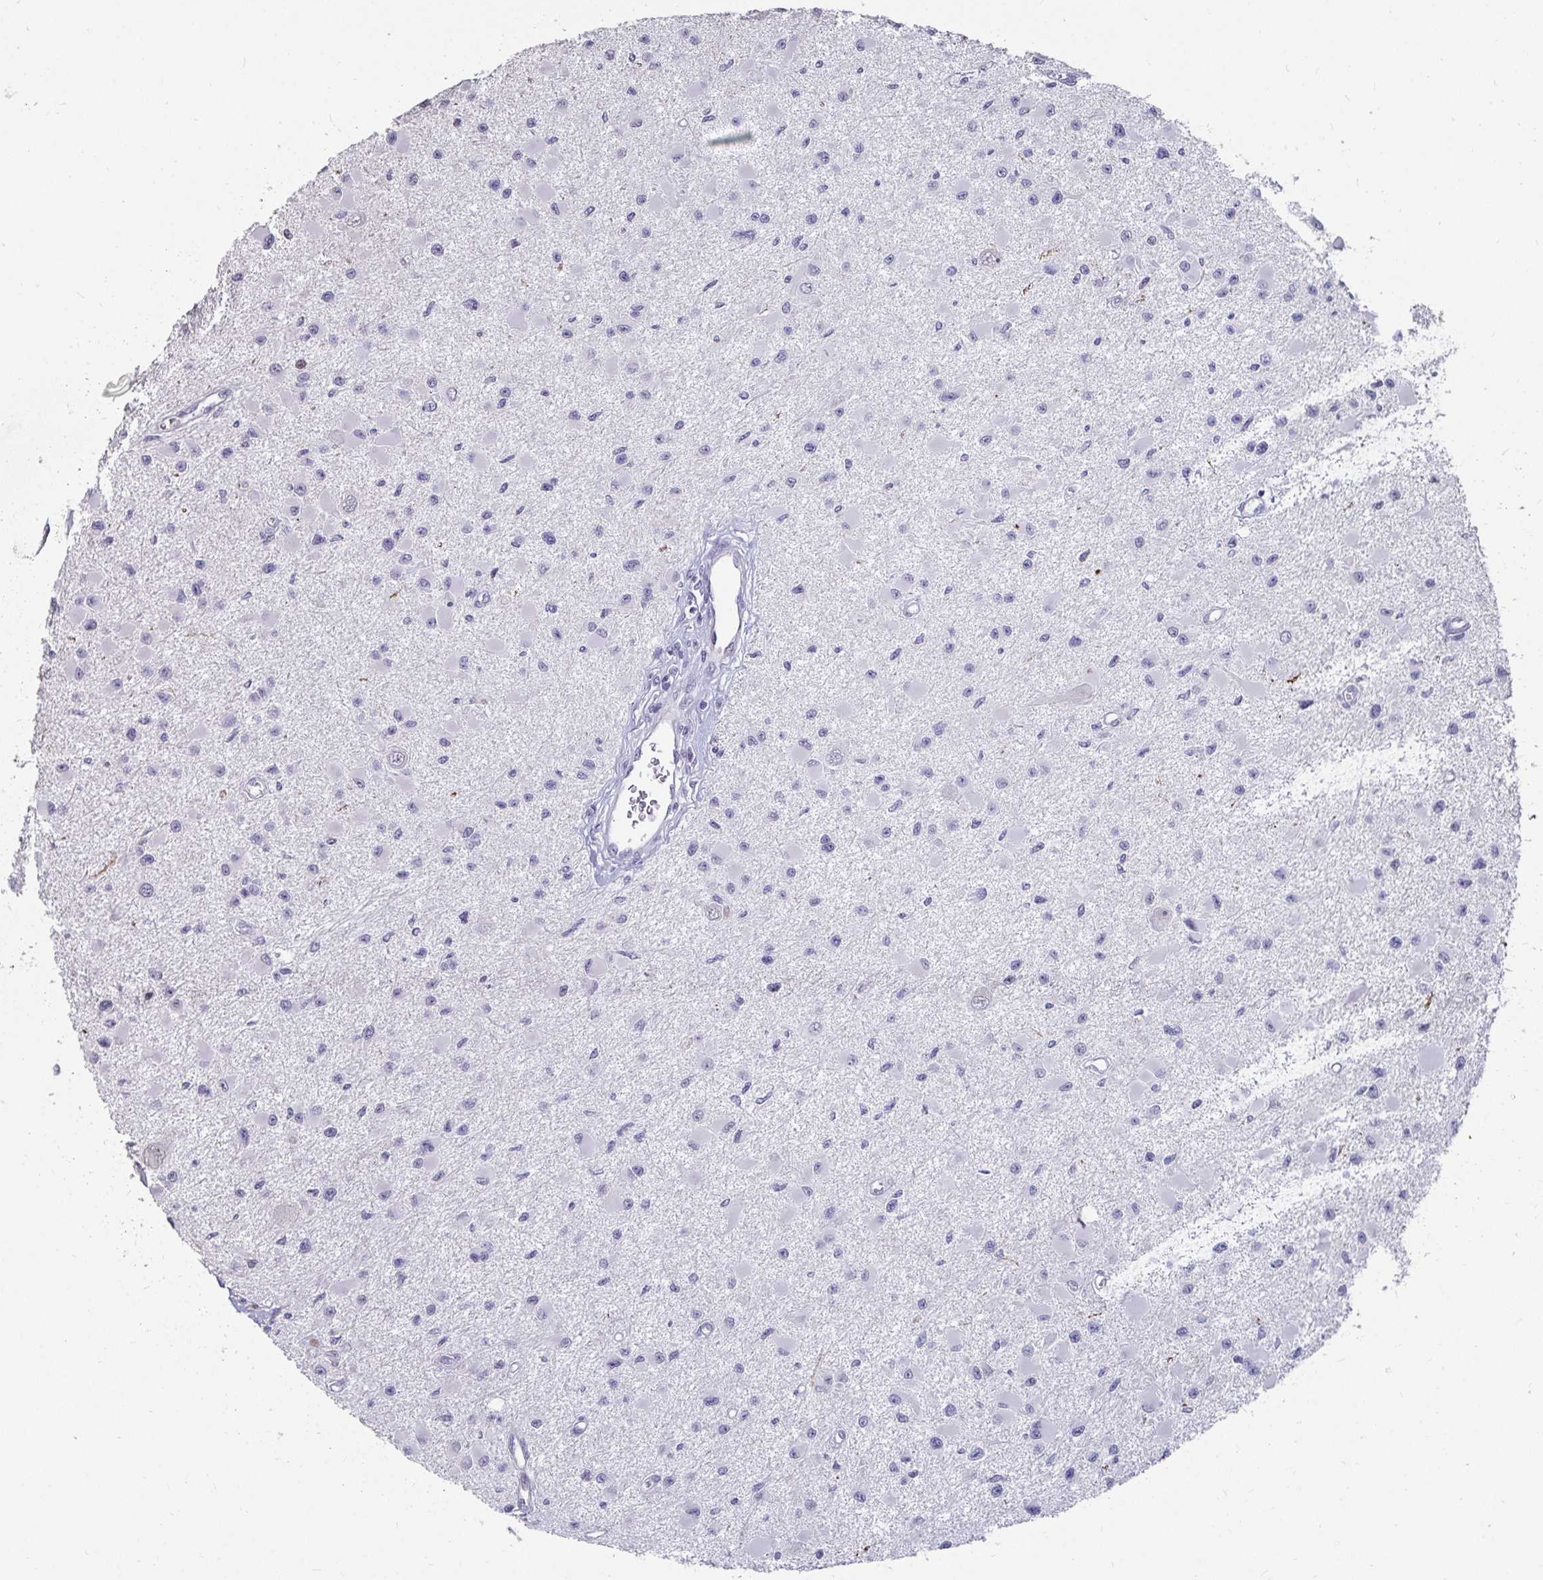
{"staining": {"intensity": "weak", "quantity": "<25%", "location": "nuclear"}, "tissue": "glioma", "cell_type": "Tumor cells", "image_type": "cancer", "snomed": [{"axis": "morphology", "description": "Glioma, malignant, High grade"}, {"axis": "topography", "description": "Brain"}], "caption": "Protein analysis of glioma displays no significant expression in tumor cells.", "gene": "ANLN", "patient": {"sex": "male", "age": 54}}